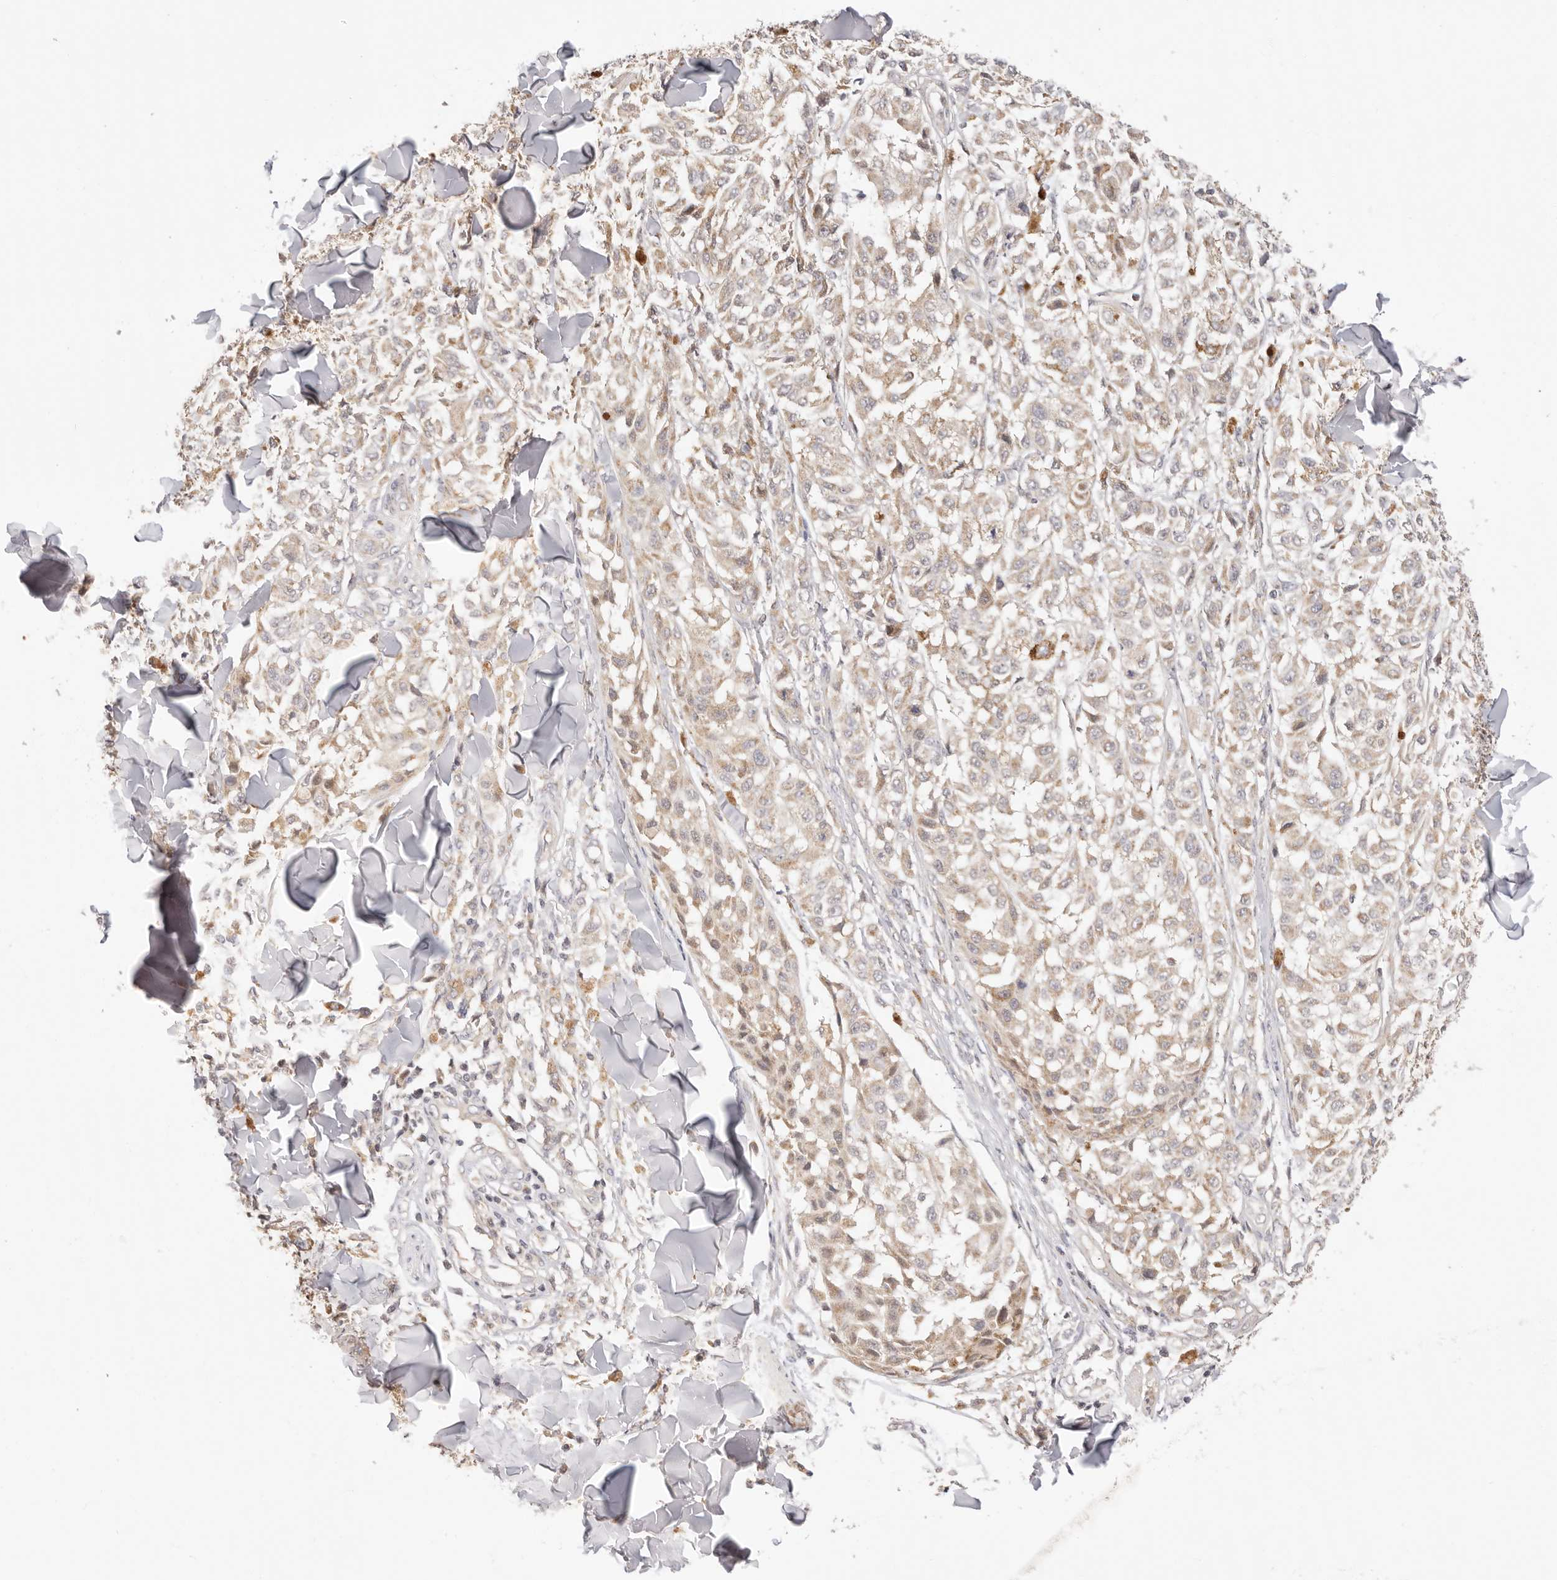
{"staining": {"intensity": "moderate", "quantity": ">75%", "location": "cytoplasmic/membranous"}, "tissue": "melanoma", "cell_type": "Tumor cells", "image_type": "cancer", "snomed": [{"axis": "morphology", "description": "Malignant melanoma, NOS"}, {"axis": "topography", "description": "Skin"}], "caption": "Melanoma stained for a protein (brown) shows moderate cytoplasmic/membranous positive staining in approximately >75% of tumor cells.", "gene": "KCMF1", "patient": {"sex": "female", "age": 64}}